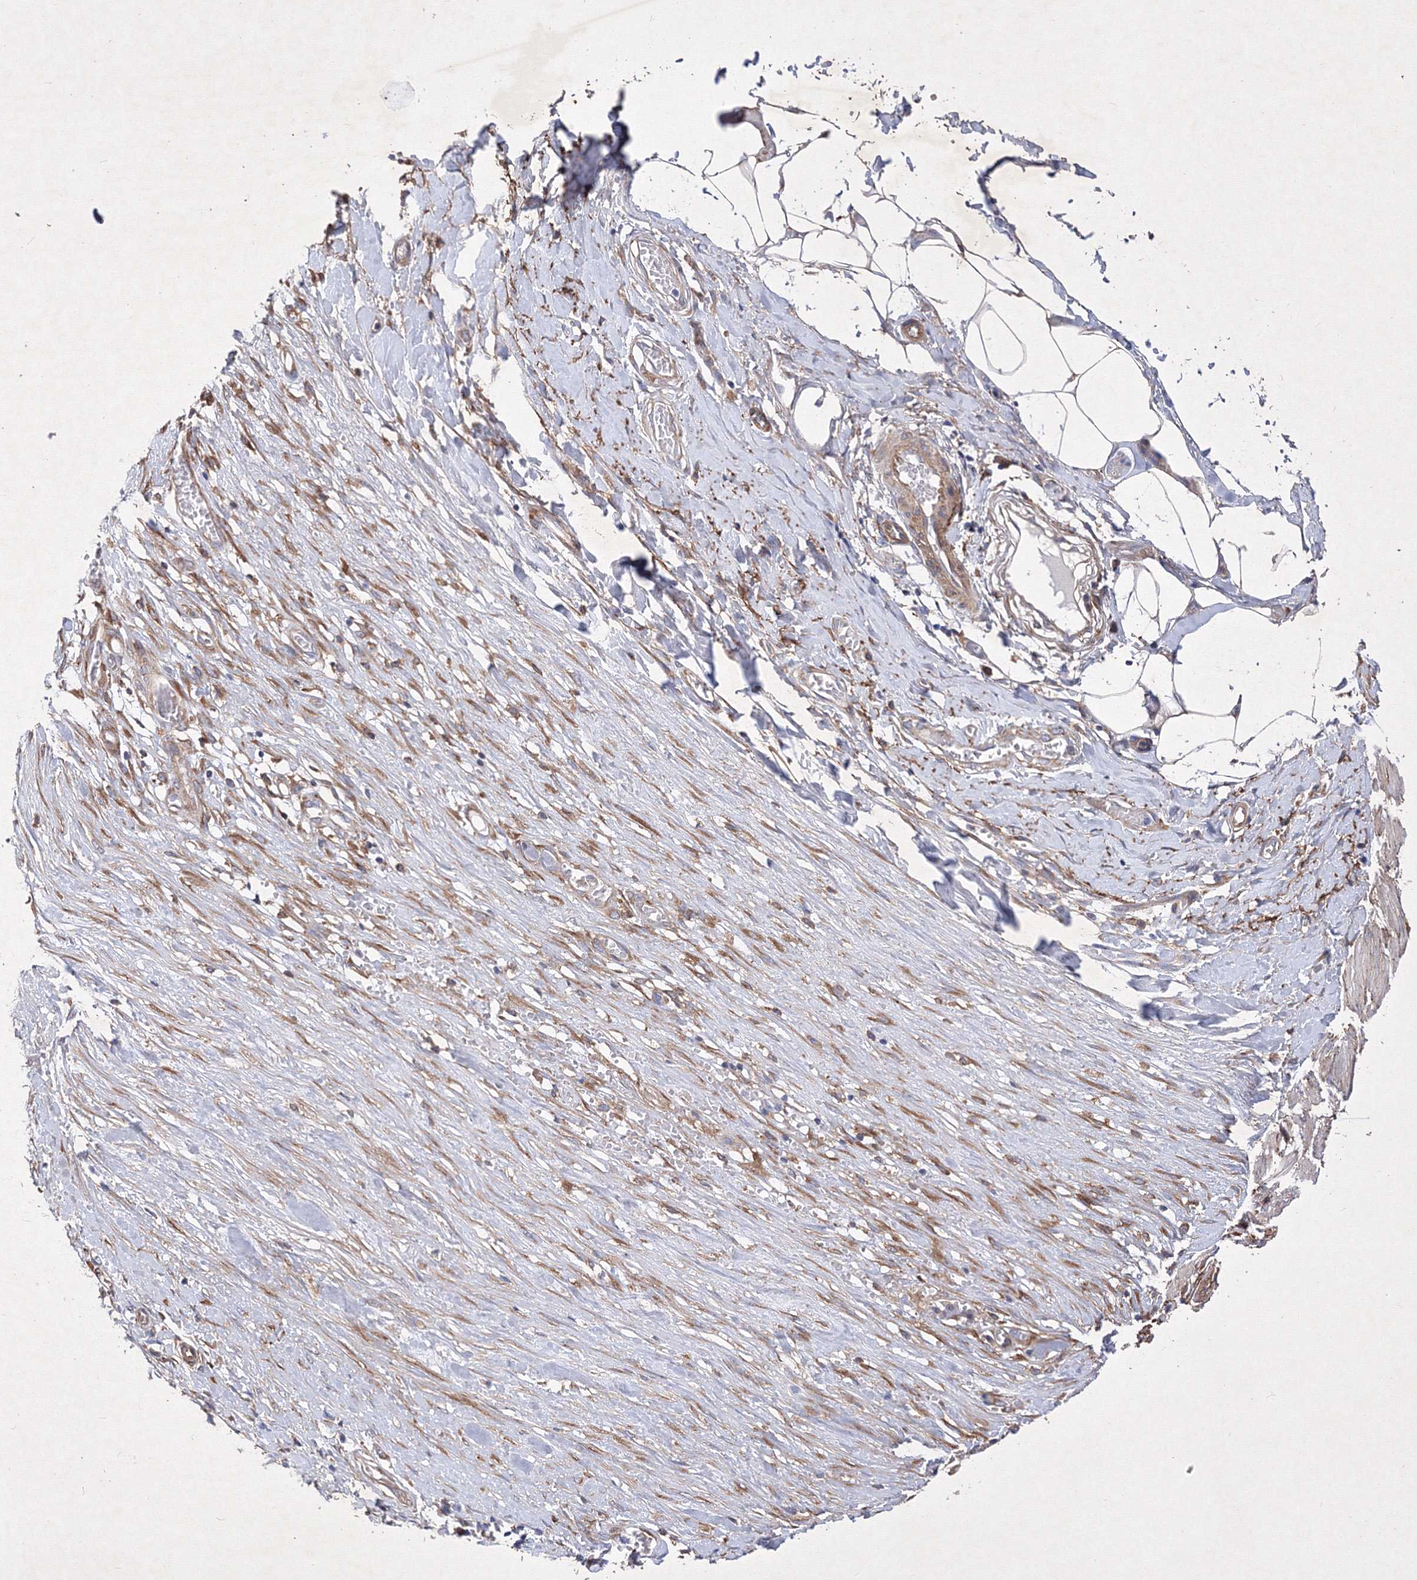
{"staining": {"intensity": "negative", "quantity": "none", "location": "none"}, "tissue": "smooth muscle", "cell_type": "Smooth muscle cells", "image_type": "normal", "snomed": [{"axis": "morphology", "description": "Normal tissue, NOS"}, {"axis": "morphology", "description": "Adenocarcinoma, NOS"}, {"axis": "topography", "description": "Colon"}, {"axis": "topography", "description": "Peripheral nerve tissue"}], "caption": "Immunohistochemistry of unremarkable smooth muscle shows no staining in smooth muscle cells. (Brightfield microscopy of DAB immunohistochemistry at high magnification).", "gene": "SNX18", "patient": {"sex": "male", "age": 14}}